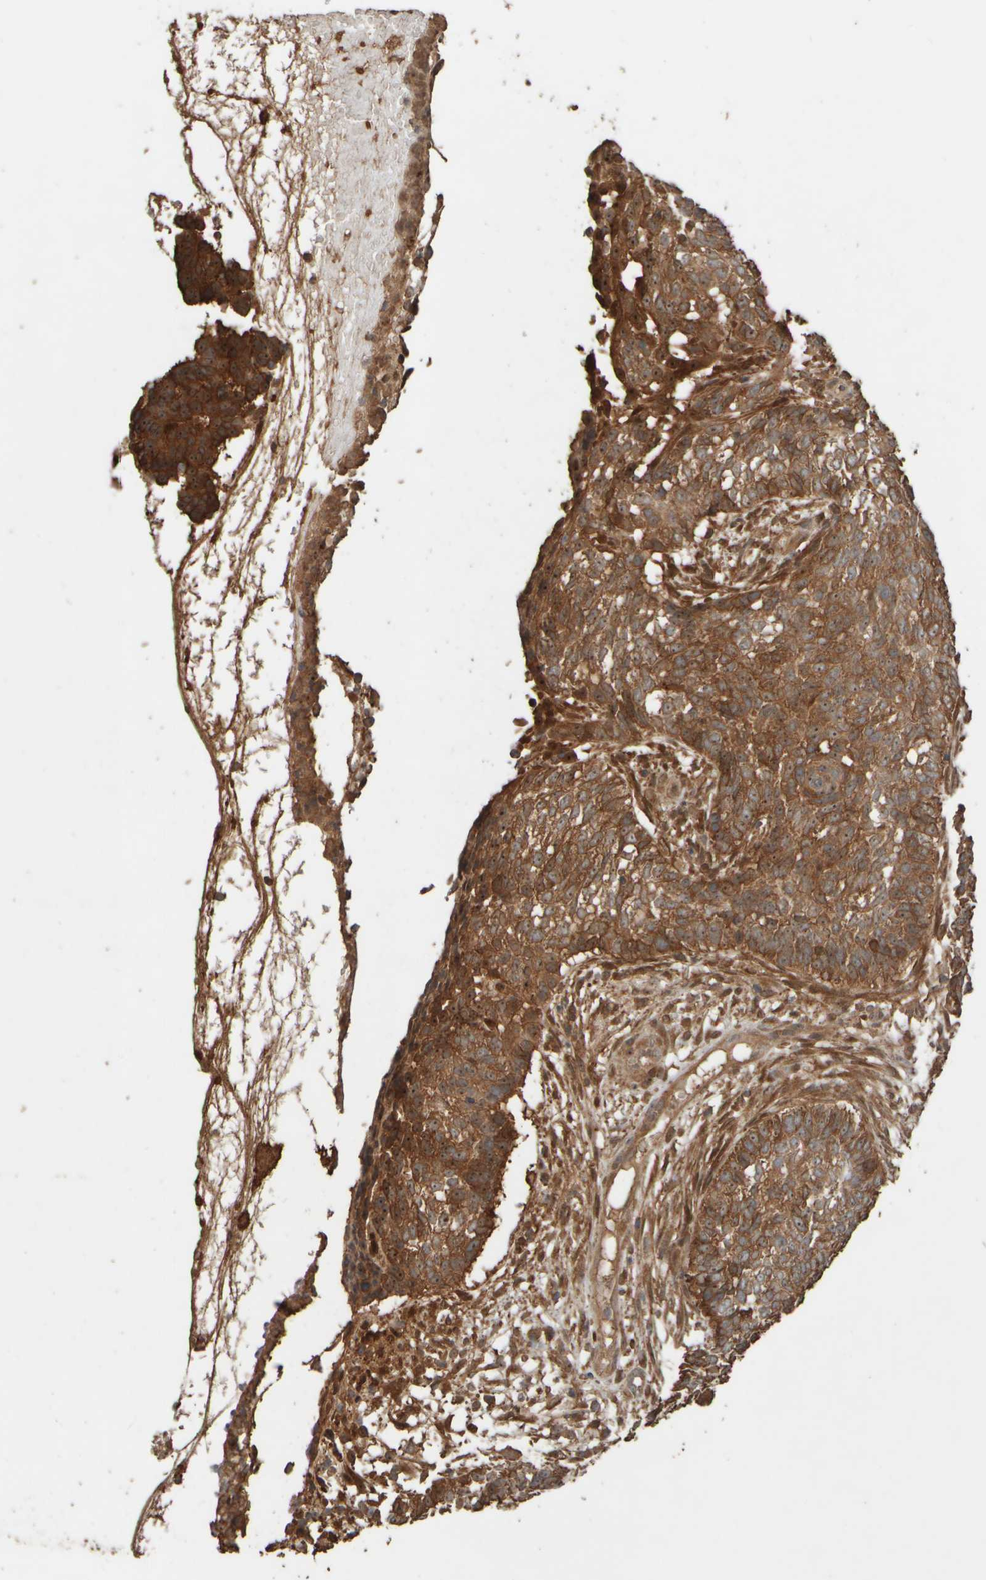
{"staining": {"intensity": "moderate", "quantity": ">75%", "location": "cytoplasmic/membranous,nuclear"}, "tissue": "skin cancer", "cell_type": "Tumor cells", "image_type": "cancer", "snomed": [{"axis": "morphology", "description": "Basal cell carcinoma"}, {"axis": "topography", "description": "Skin"}], "caption": "A medium amount of moderate cytoplasmic/membranous and nuclear expression is identified in about >75% of tumor cells in basal cell carcinoma (skin) tissue. The staining was performed using DAB to visualize the protein expression in brown, while the nuclei were stained in blue with hematoxylin (Magnification: 20x).", "gene": "SPHK1", "patient": {"sex": "male", "age": 85}}